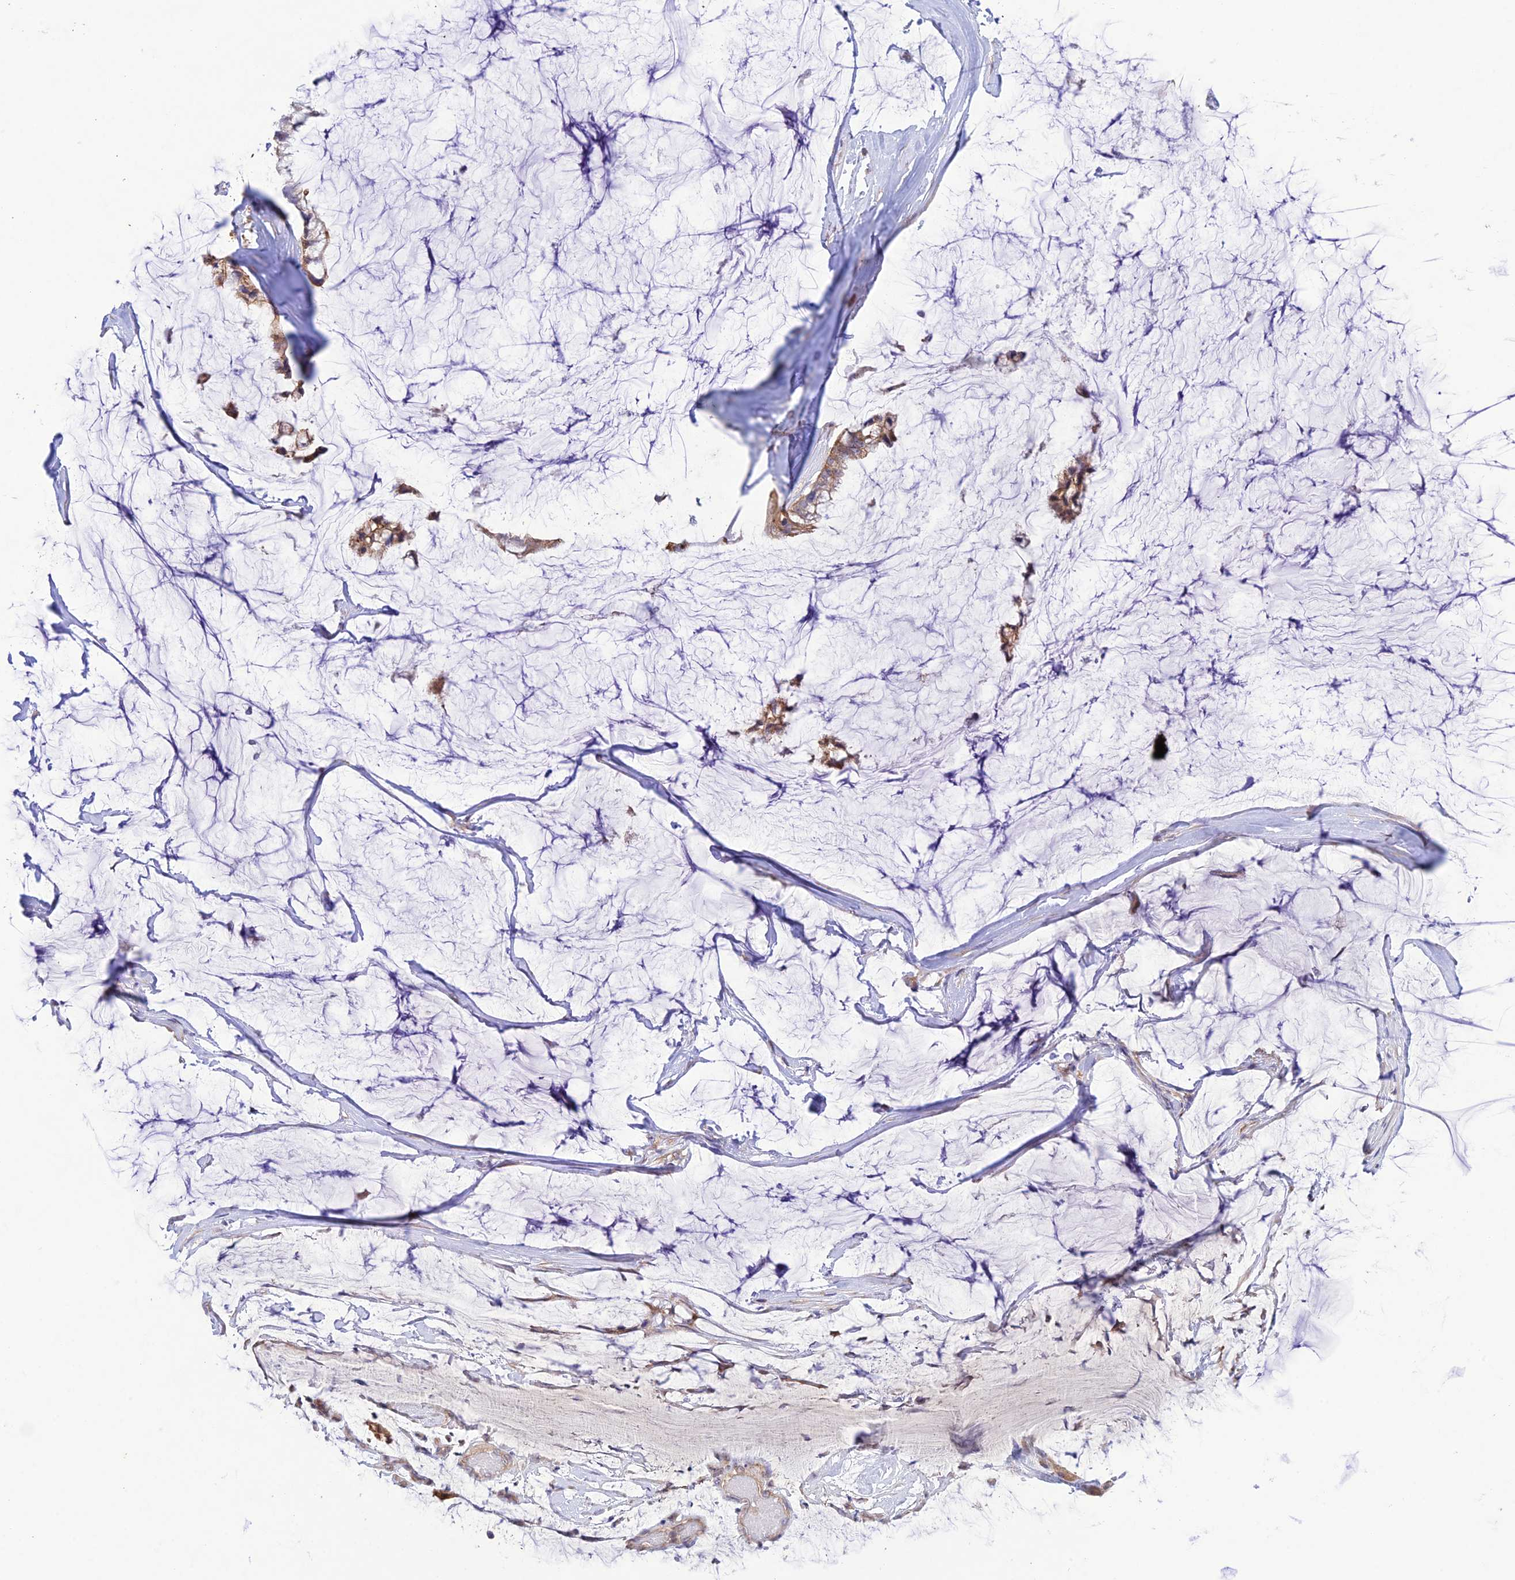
{"staining": {"intensity": "moderate", "quantity": ">75%", "location": "cytoplasmic/membranous"}, "tissue": "ovarian cancer", "cell_type": "Tumor cells", "image_type": "cancer", "snomed": [{"axis": "morphology", "description": "Cystadenocarcinoma, mucinous, NOS"}, {"axis": "topography", "description": "Ovary"}], "caption": "An image of mucinous cystadenocarcinoma (ovarian) stained for a protein reveals moderate cytoplasmic/membranous brown staining in tumor cells.", "gene": "FCHSD1", "patient": {"sex": "female", "age": 39}}